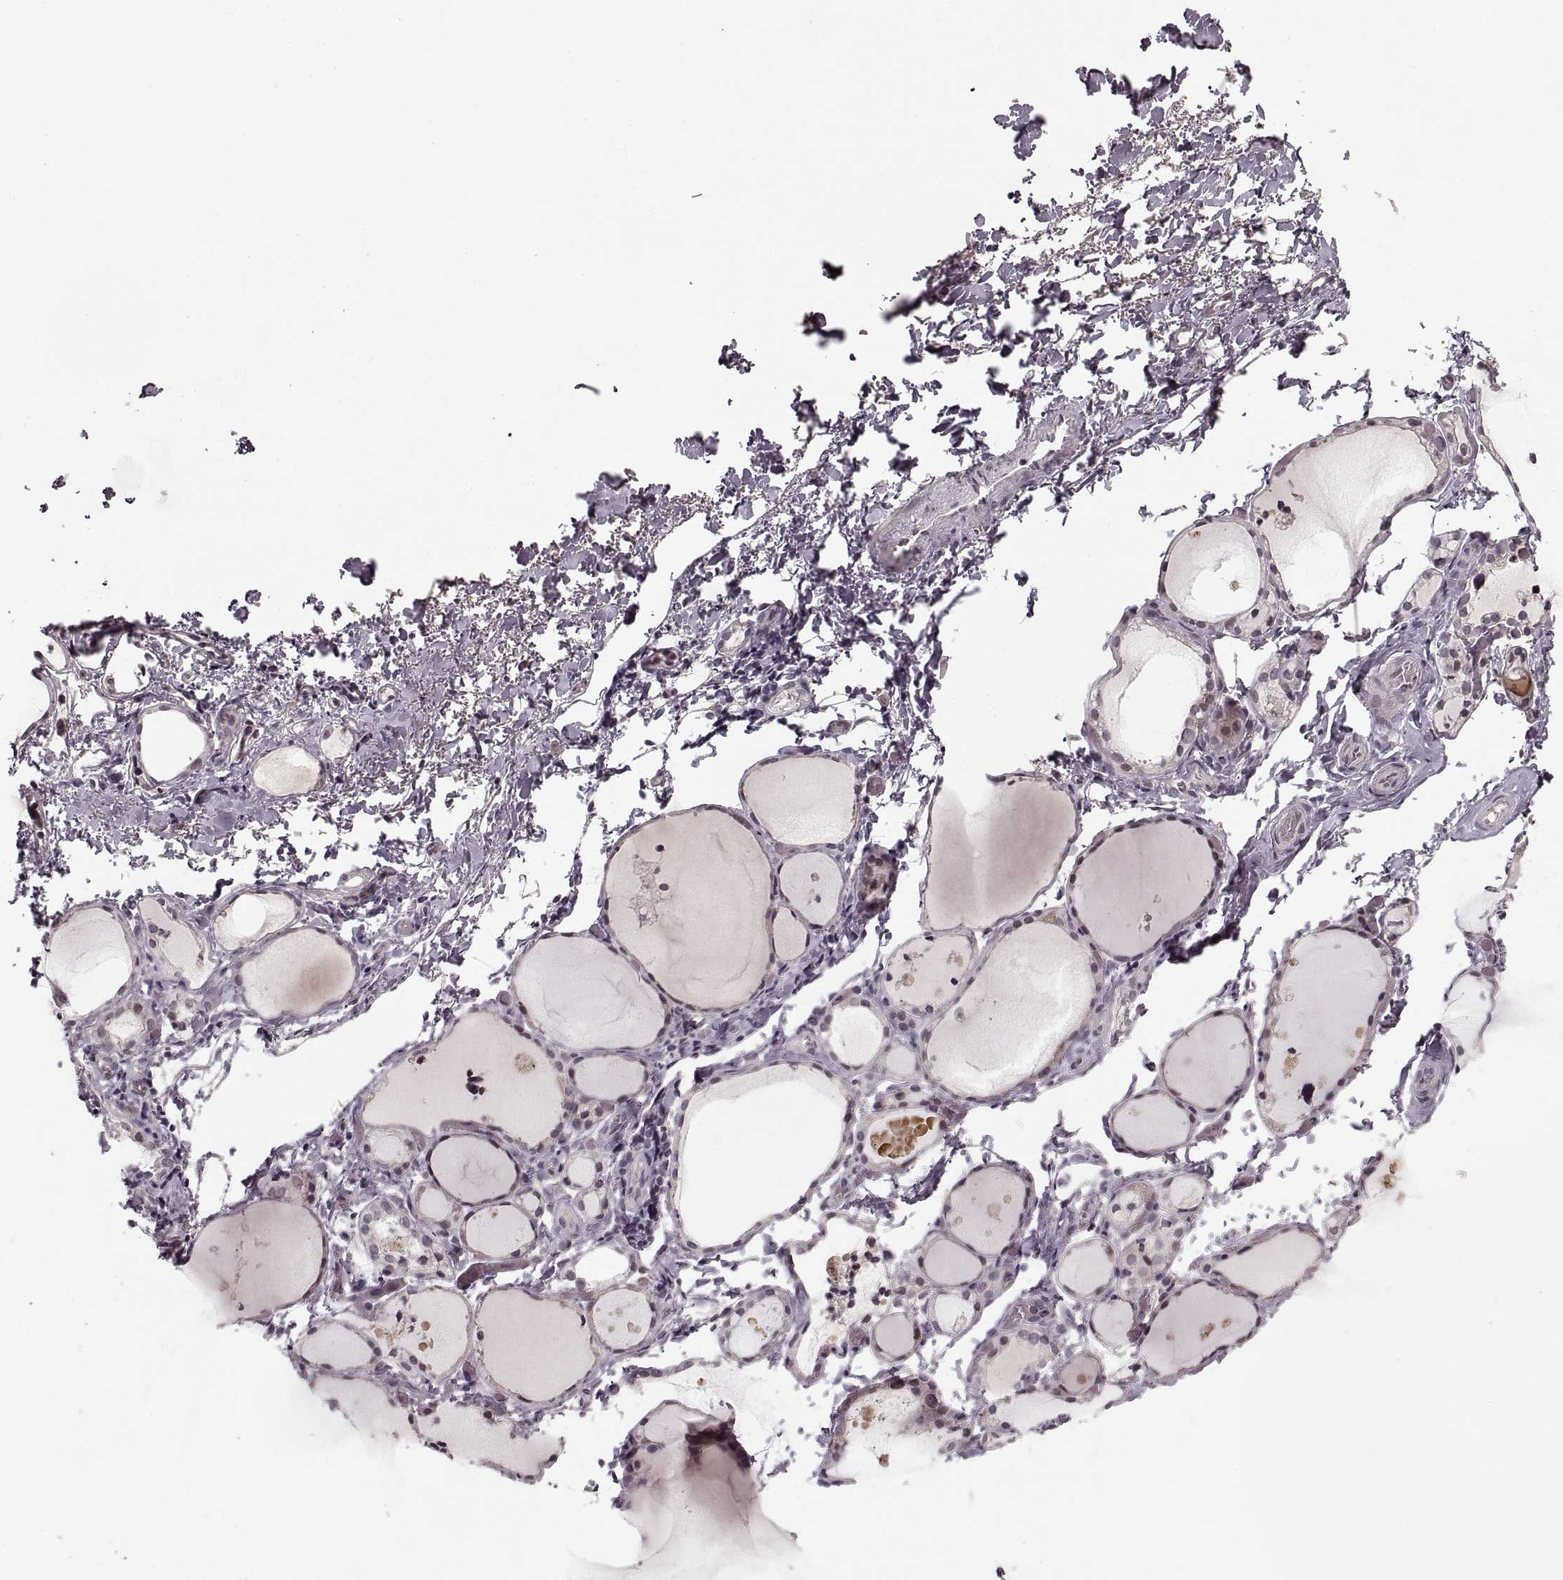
{"staining": {"intensity": "negative", "quantity": "none", "location": "none"}, "tissue": "thyroid gland", "cell_type": "Glandular cells", "image_type": "normal", "snomed": [{"axis": "morphology", "description": "Normal tissue, NOS"}, {"axis": "topography", "description": "Thyroid gland"}], "caption": "Immunohistochemistry (IHC) image of unremarkable human thyroid gland stained for a protein (brown), which exhibits no positivity in glandular cells.", "gene": "ASIC3", "patient": {"sex": "male", "age": 68}}